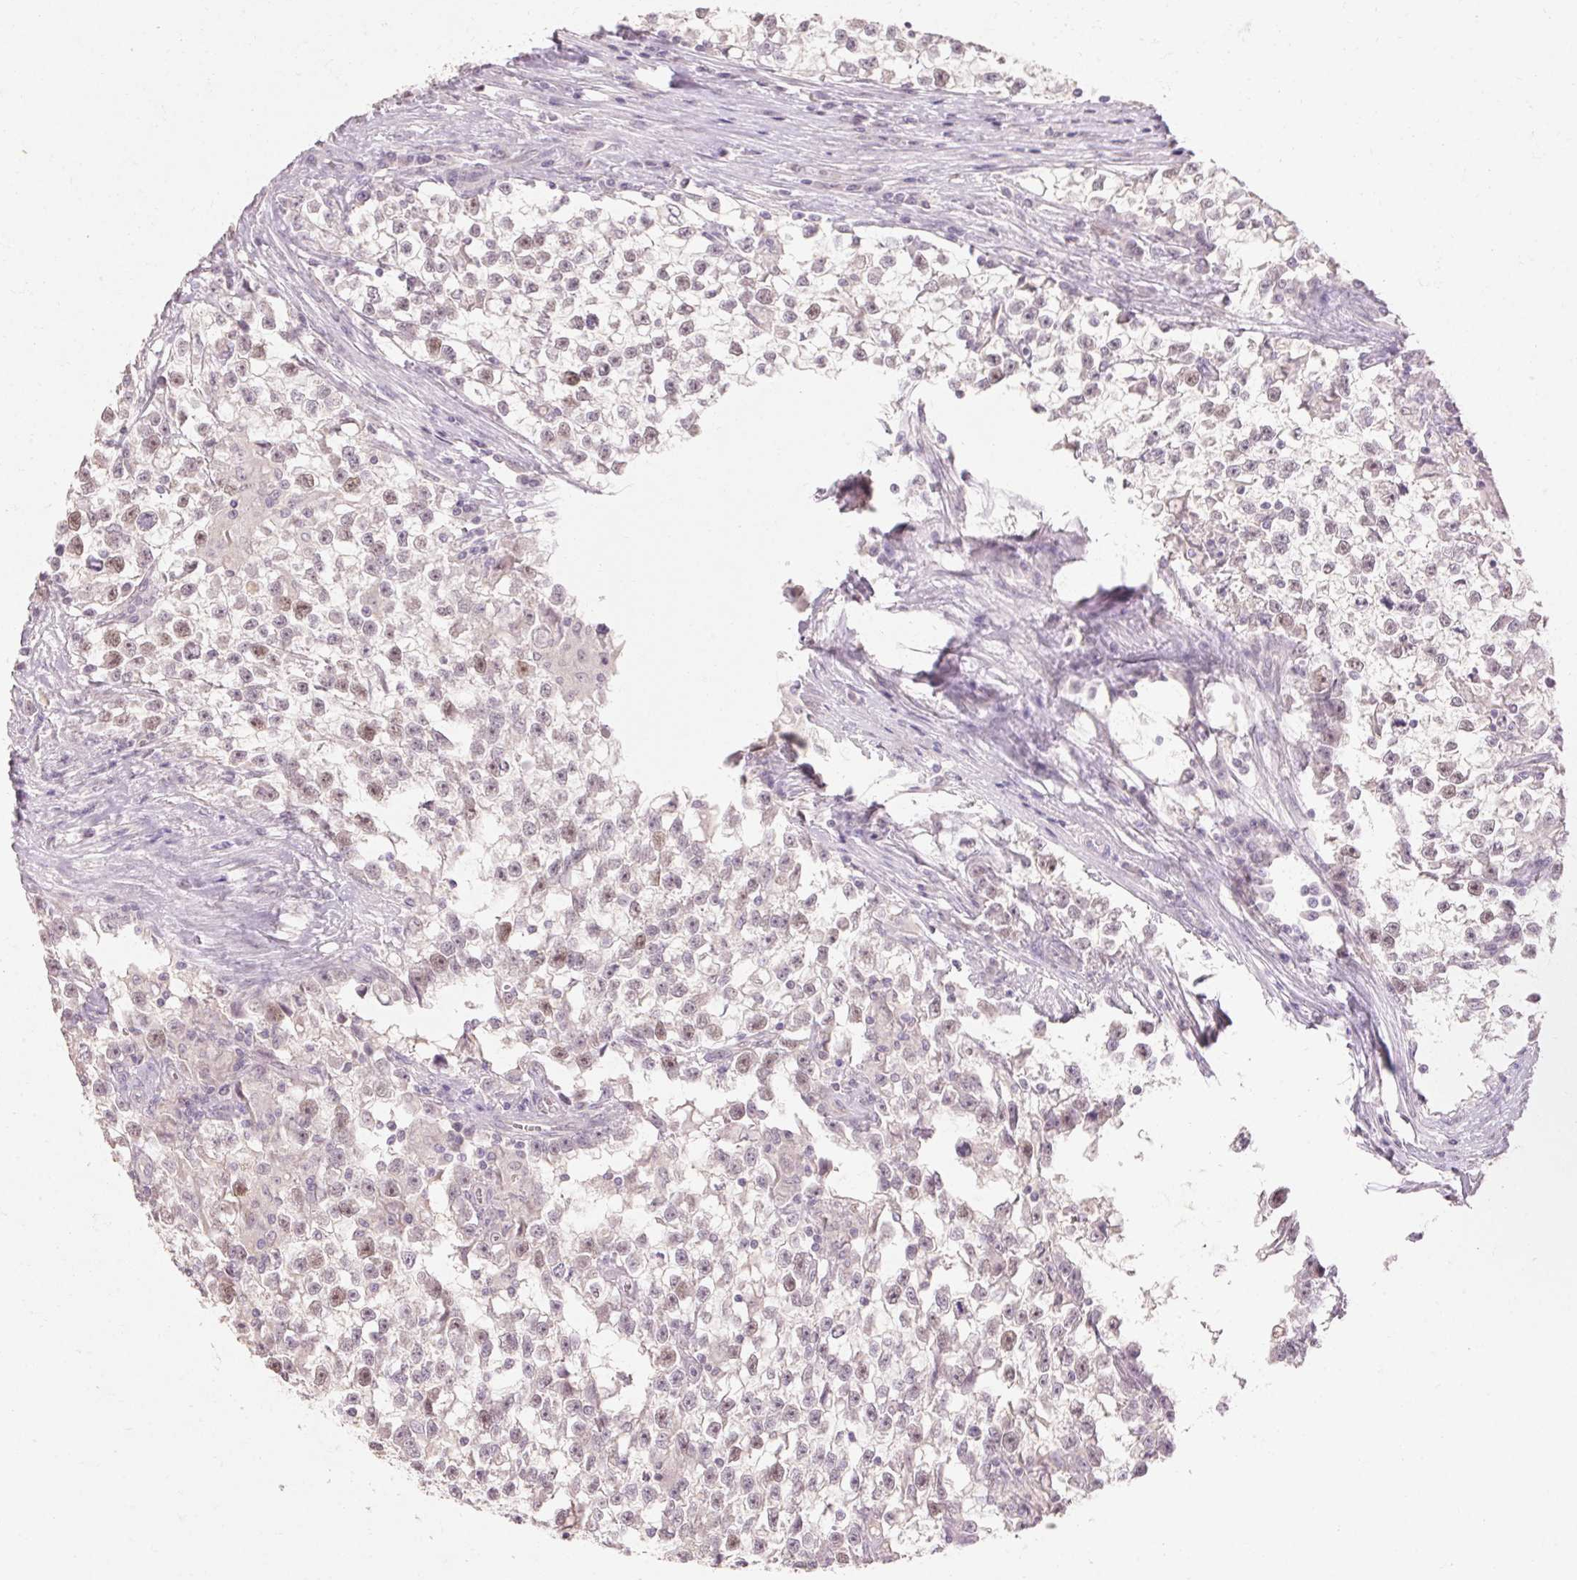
{"staining": {"intensity": "moderate", "quantity": "<25%", "location": "nuclear"}, "tissue": "testis cancer", "cell_type": "Tumor cells", "image_type": "cancer", "snomed": [{"axis": "morphology", "description": "Seminoma, NOS"}, {"axis": "topography", "description": "Testis"}], "caption": "Protein expression analysis of human testis cancer (seminoma) reveals moderate nuclear expression in approximately <25% of tumor cells.", "gene": "SKP2", "patient": {"sex": "male", "age": 31}}